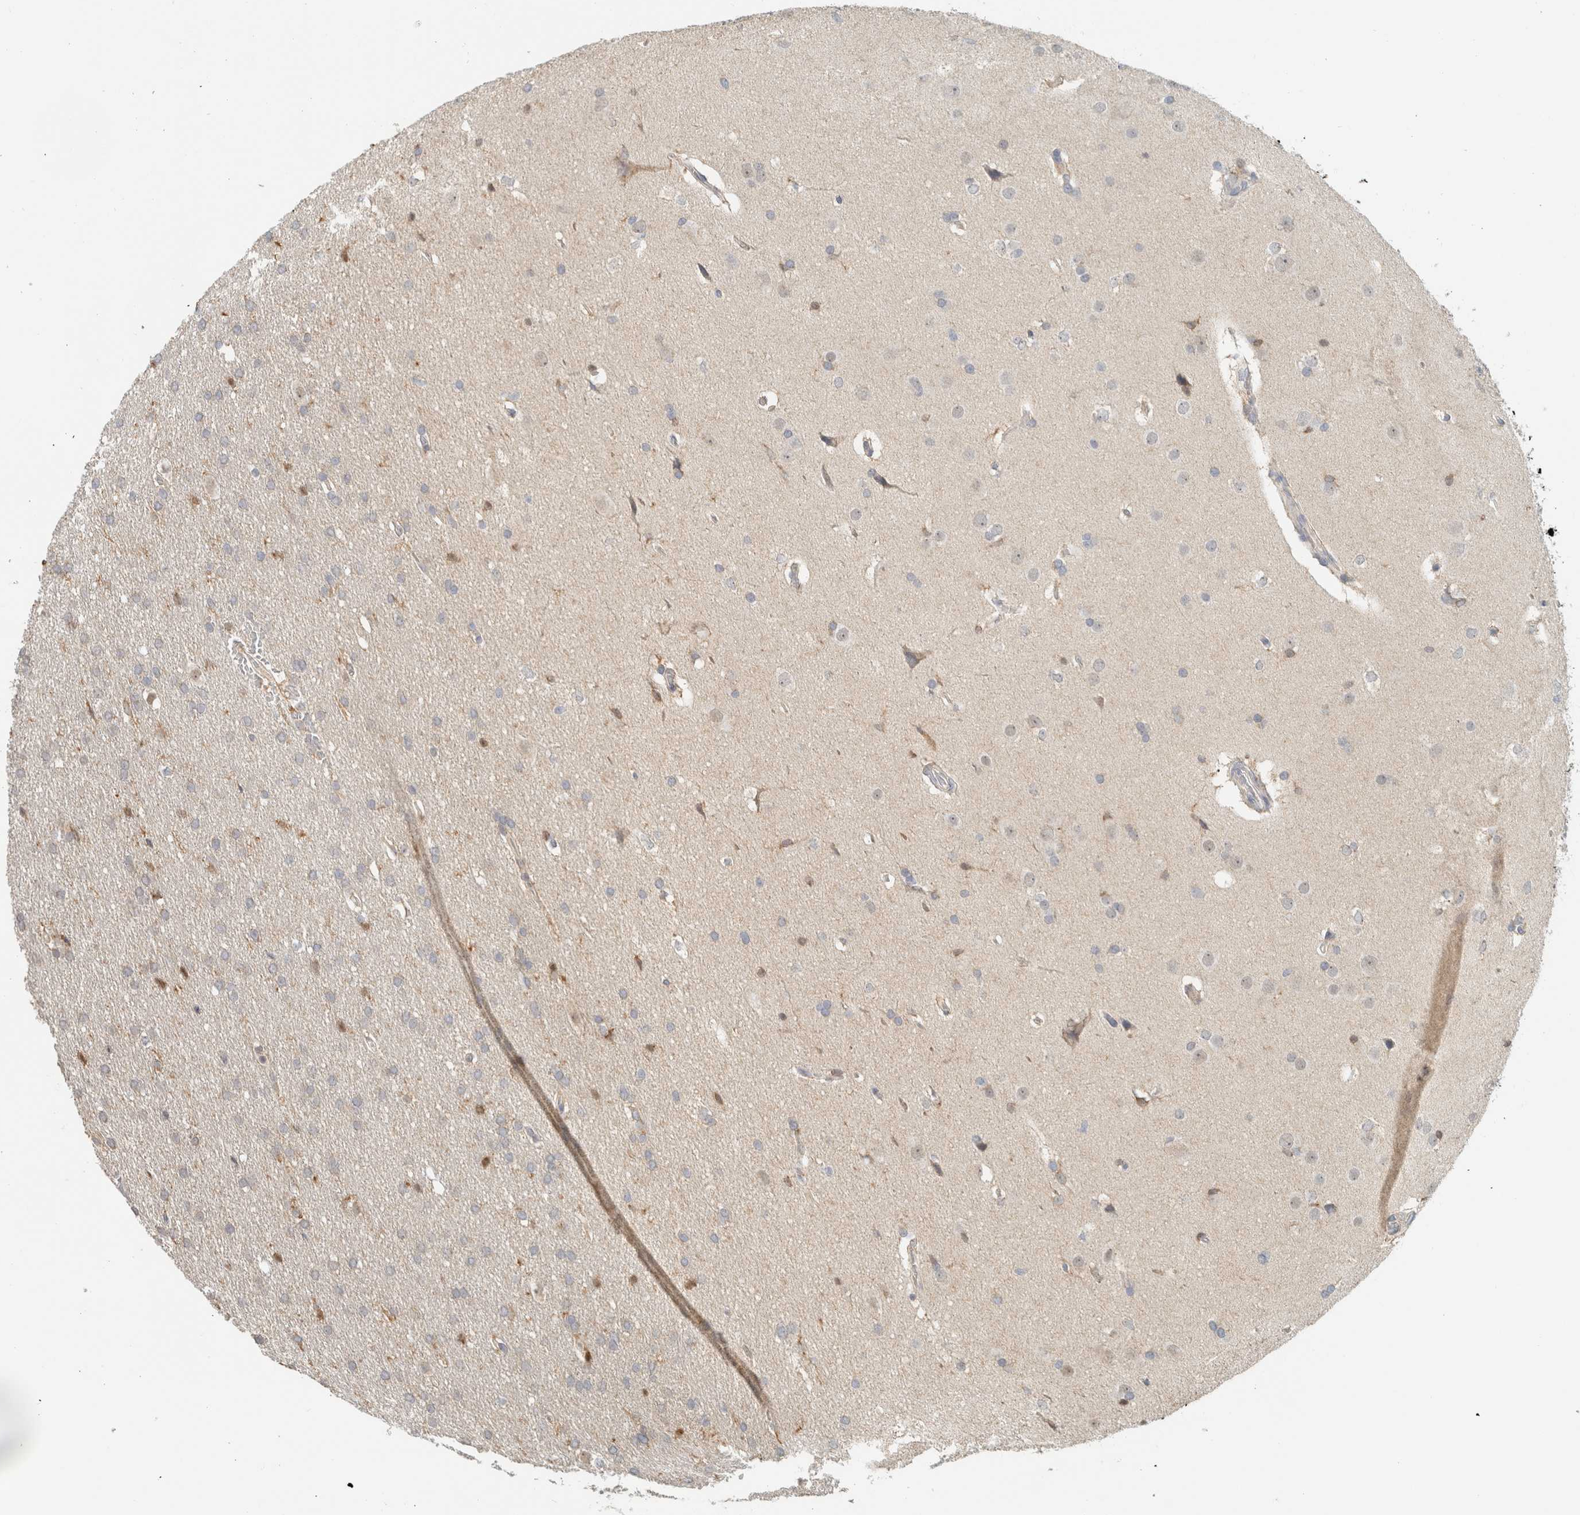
{"staining": {"intensity": "negative", "quantity": "none", "location": "none"}, "tissue": "glioma", "cell_type": "Tumor cells", "image_type": "cancer", "snomed": [{"axis": "morphology", "description": "Glioma, malignant, Low grade"}, {"axis": "topography", "description": "Brain"}], "caption": "Tumor cells are negative for protein expression in human glioma.", "gene": "CAPG", "patient": {"sex": "female", "age": 37}}